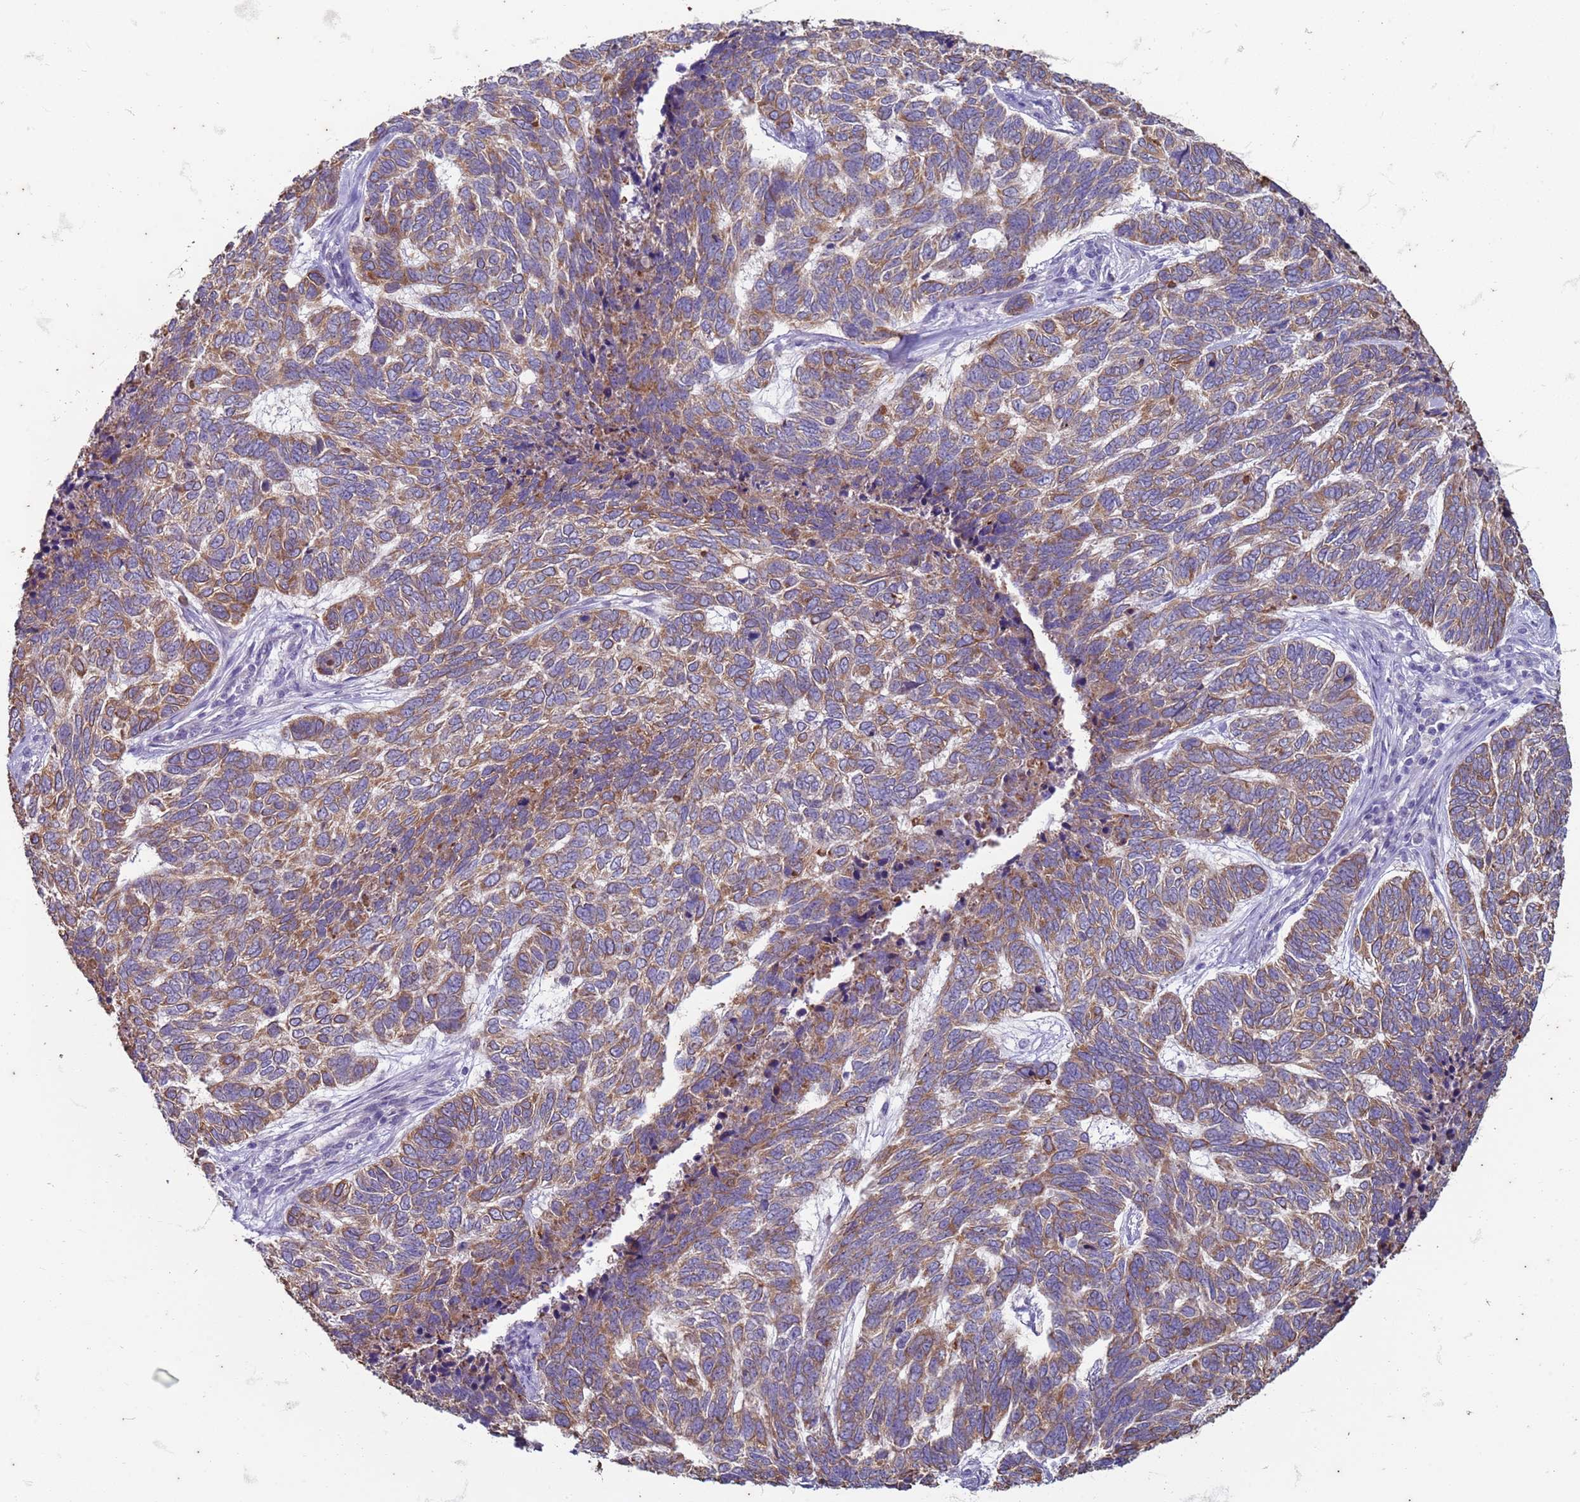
{"staining": {"intensity": "moderate", "quantity": "25%-75%", "location": "cytoplasmic/membranous"}, "tissue": "skin cancer", "cell_type": "Tumor cells", "image_type": "cancer", "snomed": [{"axis": "morphology", "description": "Basal cell carcinoma"}, {"axis": "topography", "description": "Skin"}], "caption": "This is an image of immunohistochemistry (IHC) staining of skin cancer (basal cell carcinoma), which shows moderate expression in the cytoplasmic/membranous of tumor cells.", "gene": "SUCO", "patient": {"sex": "female", "age": 65}}